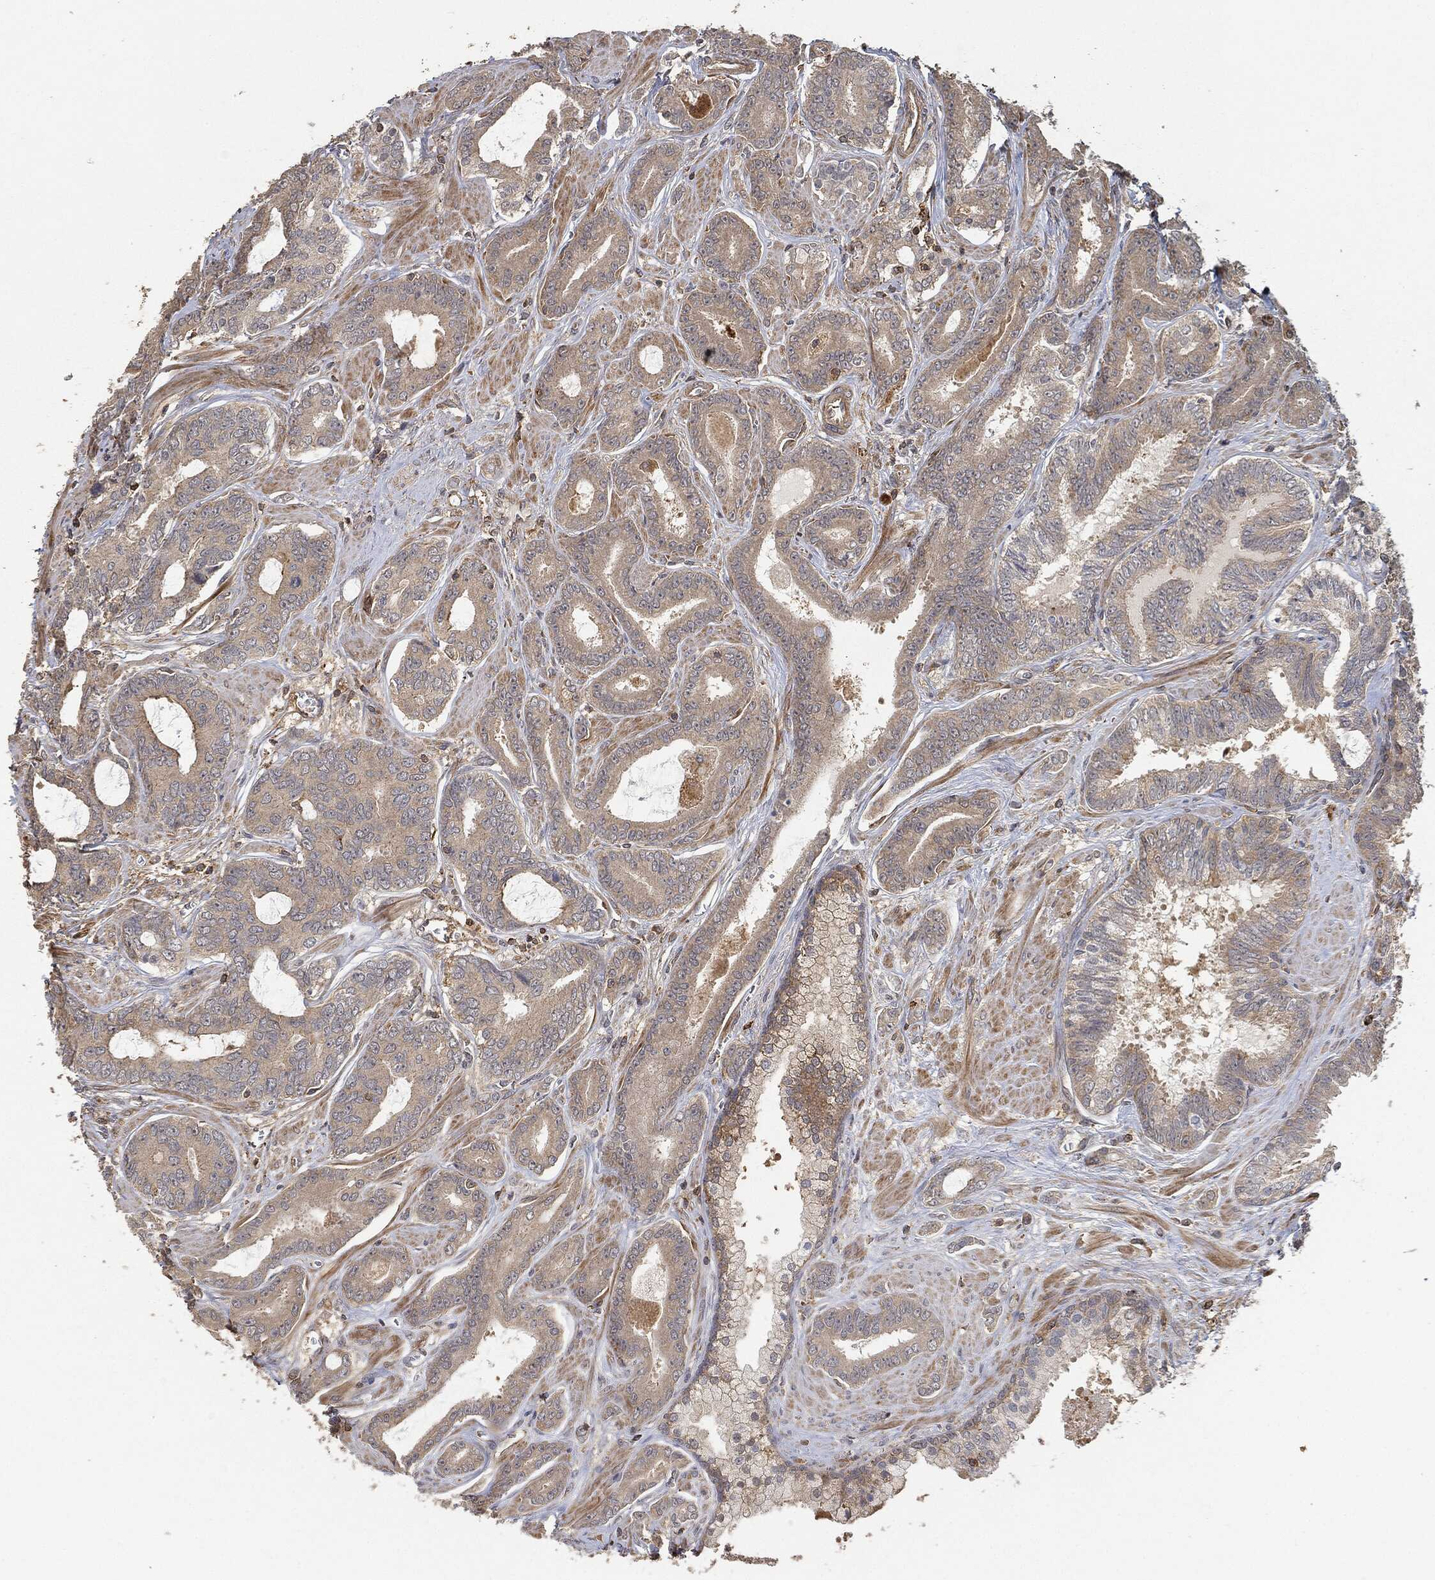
{"staining": {"intensity": "moderate", "quantity": "<25%", "location": "cytoplasmic/membranous"}, "tissue": "prostate cancer", "cell_type": "Tumor cells", "image_type": "cancer", "snomed": [{"axis": "morphology", "description": "Adenocarcinoma, NOS"}, {"axis": "topography", "description": "Prostate"}], "caption": "Immunohistochemical staining of prostate cancer displays low levels of moderate cytoplasmic/membranous expression in approximately <25% of tumor cells.", "gene": "TPT1", "patient": {"sex": "male", "age": 55}}